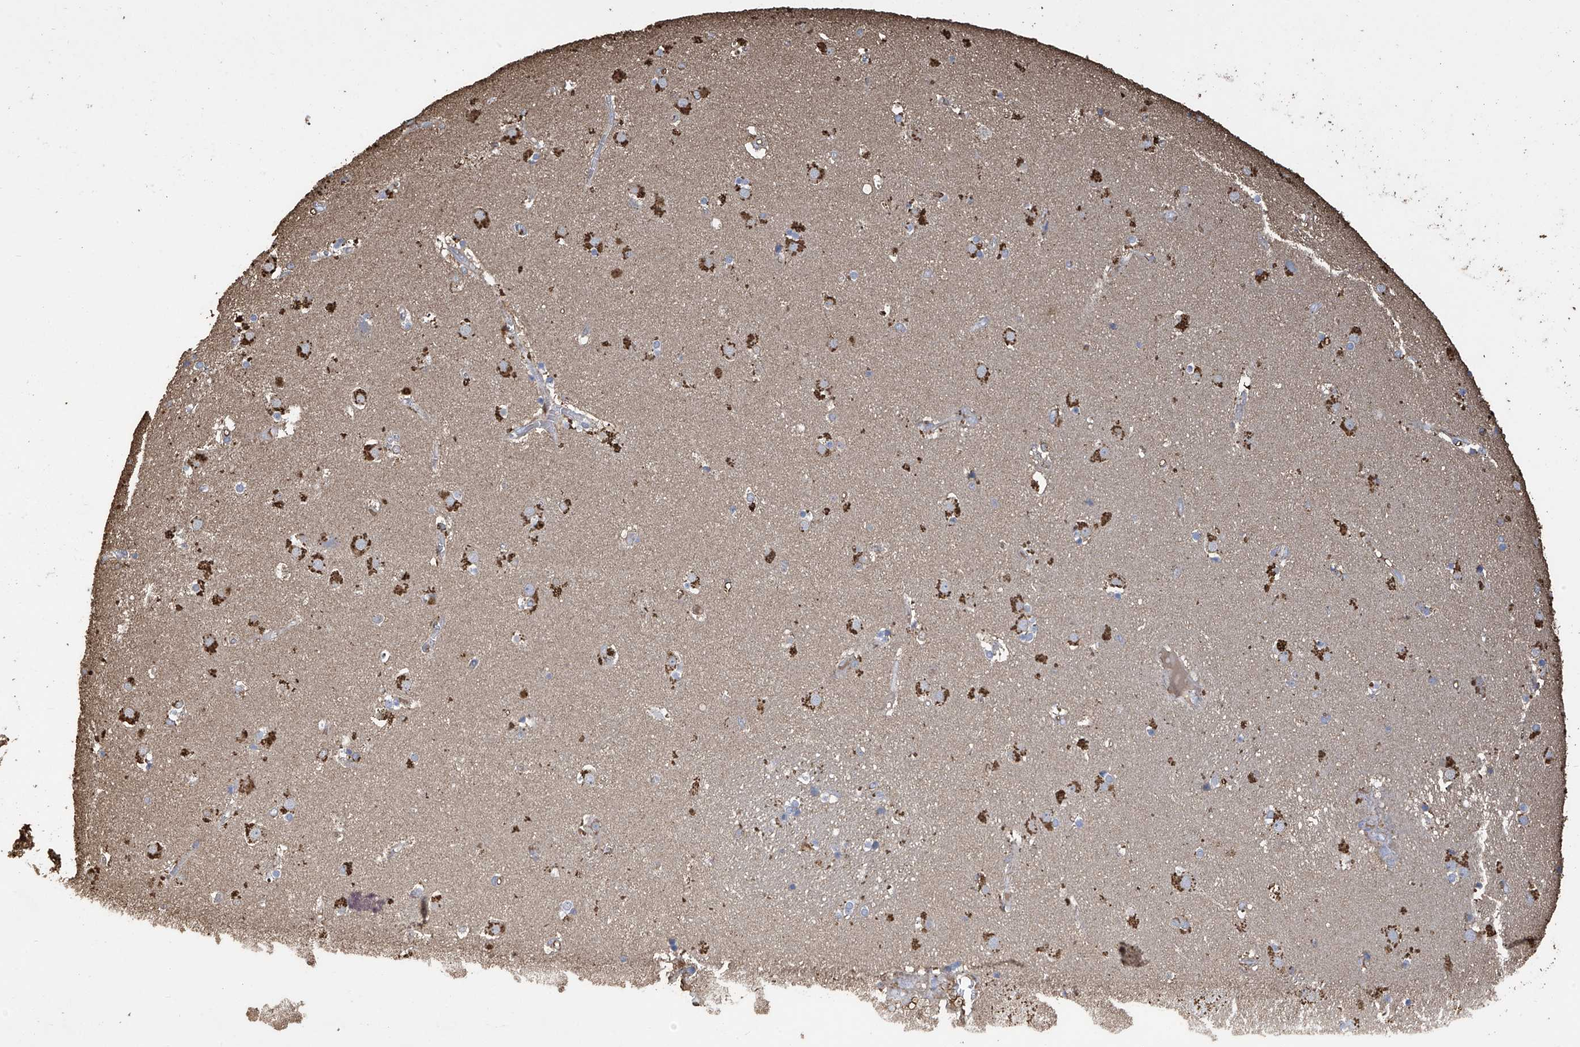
{"staining": {"intensity": "moderate", "quantity": "<25%", "location": "cytoplasmic/membranous"}, "tissue": "caudate", "cell_type": "Glial cells", "image_type": "normal", "snomed": [{"axis": "morphology", "description": "Normal tissue, NOS"}, {"axis": "topography", "description": "Lateral ventricle wall"}], "caption": "High-magnification brightfield microscopy of normal caudate stained with DAB (3,3'-diaminobenzidine) (brown) and counterstained with hematoxylin (blue). glial cells exhibit moderate cytoplasmic/membranous staining is seen in approximately<25% of cells.", "gene": "OGT", "patient": {"sex": "male", "age": 70}}